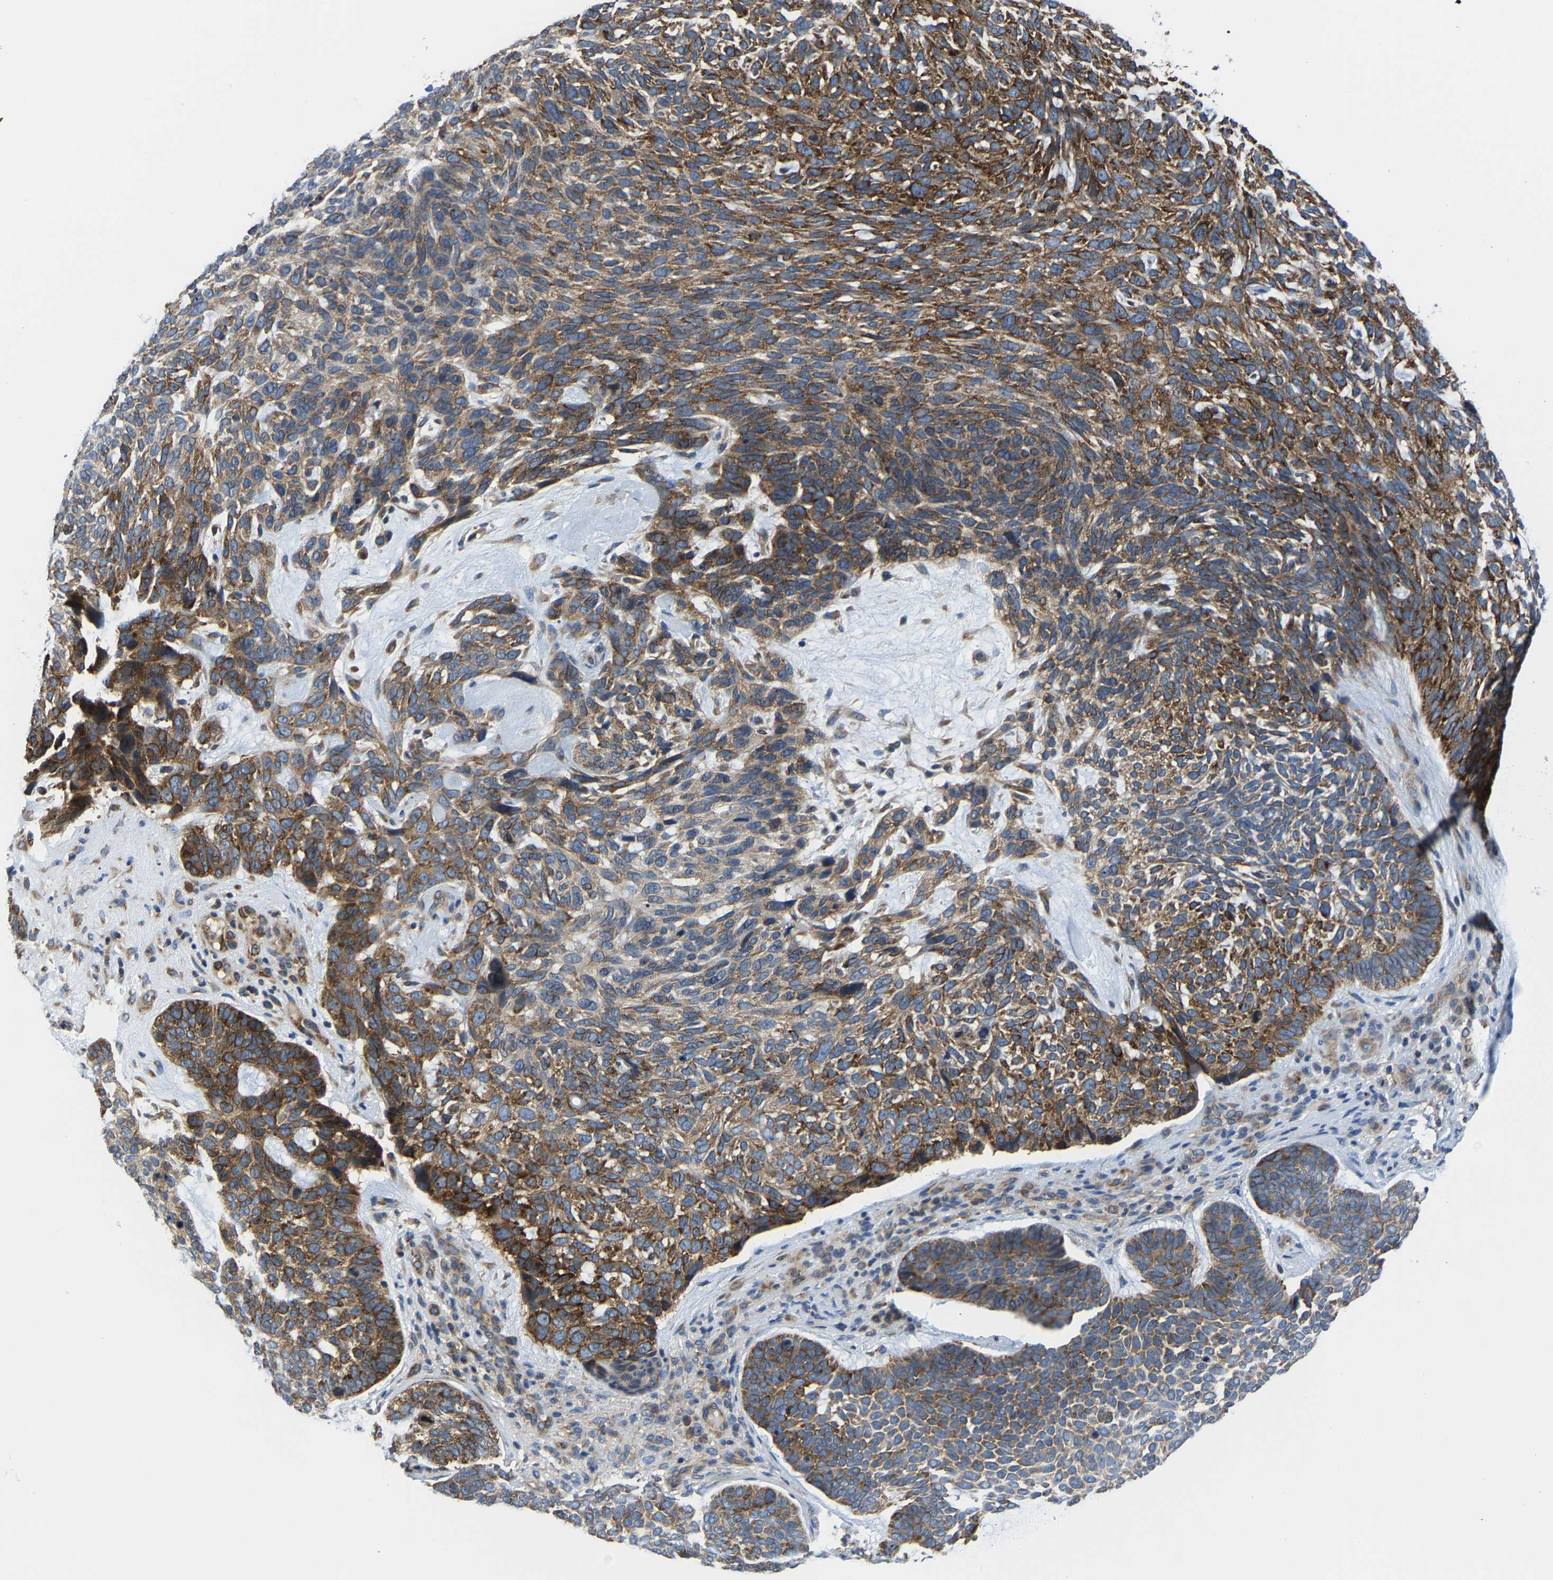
{"staining": {"intensity": "moderate", "quantity": ">75%", "location": "cytoplasmic/membranous"}, "tissue": "skin cancer", "cell_type": "Tumor cells", "image_type": "cancer", "snomed": [{"axis": "morphology", "description": "Basal cell carcinoma"}, {"axis": "topography", "description": "Skin"}, {"axis": "topography", "description": "Skin of head"}], "caption": "Human skin cancer stained with a brown dye exhibits moderate cytoplasmic/membranous positive expression in about >75% of tumor cells.", "gene": "G3BP2", "patient": {"sex": "female", "age": 85}}